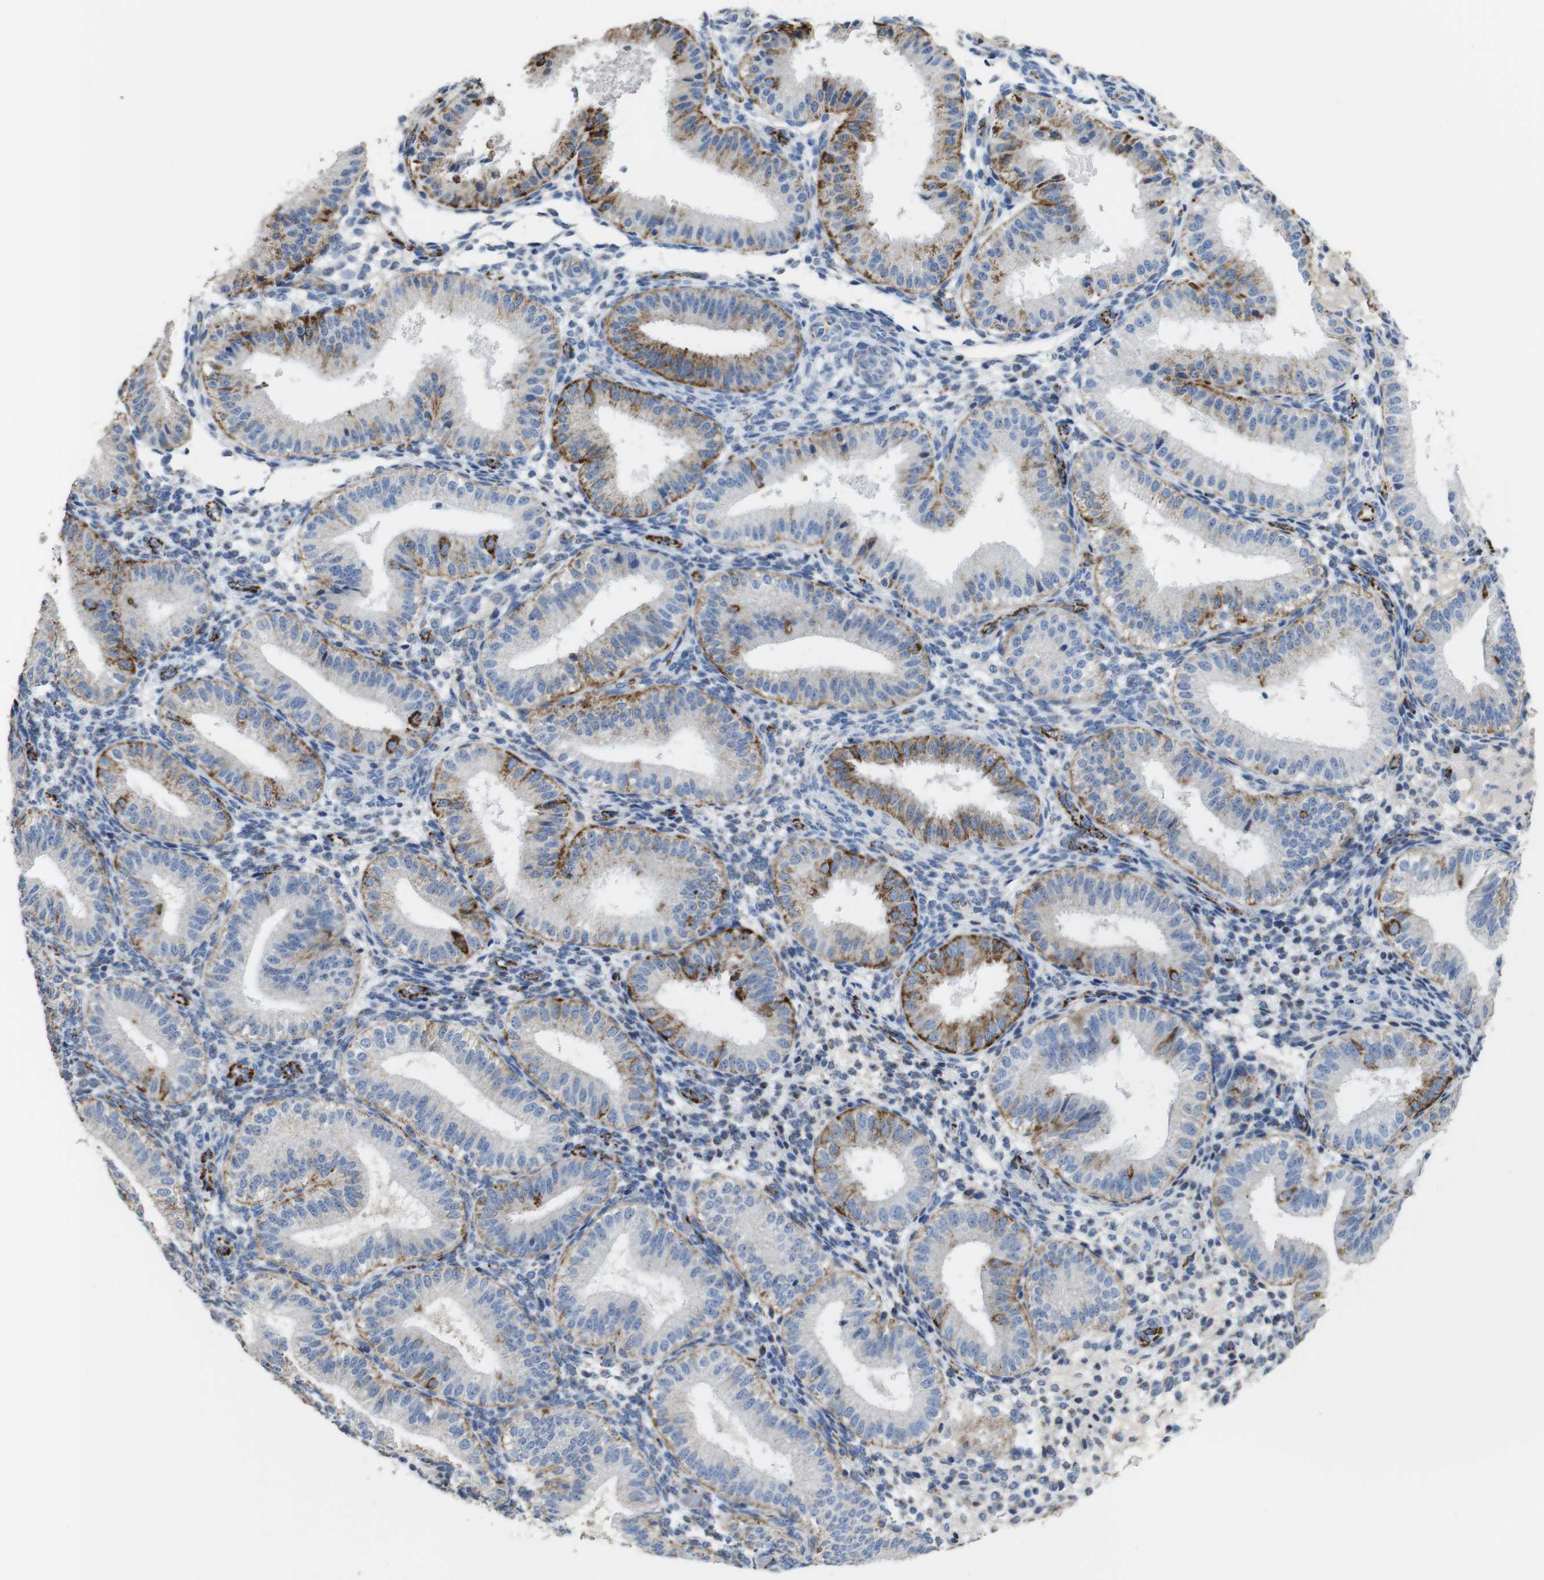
{"staining": {"intensity": "negative", "quantity": "none", "location": "none"}, "tissue": "endometrium", "cell_type": "Cells in endometrial stroma", "image_type": "normal", "snomed": [{"axis": "morphology", "description": "Normal tissue, NOS"}, {"axis": "topography", "description": "Endometrium"}], "caption": "High magnification brightfield microscopy of benign endometrium stained with DAB (3,3'-diaminobenzidine) (brown) and counterstained with hematoxylin (blue): cells in endometrial stroma show no significant staining.", "gene": "MAOA", "patient": {"sex": "female", "age": 39}}